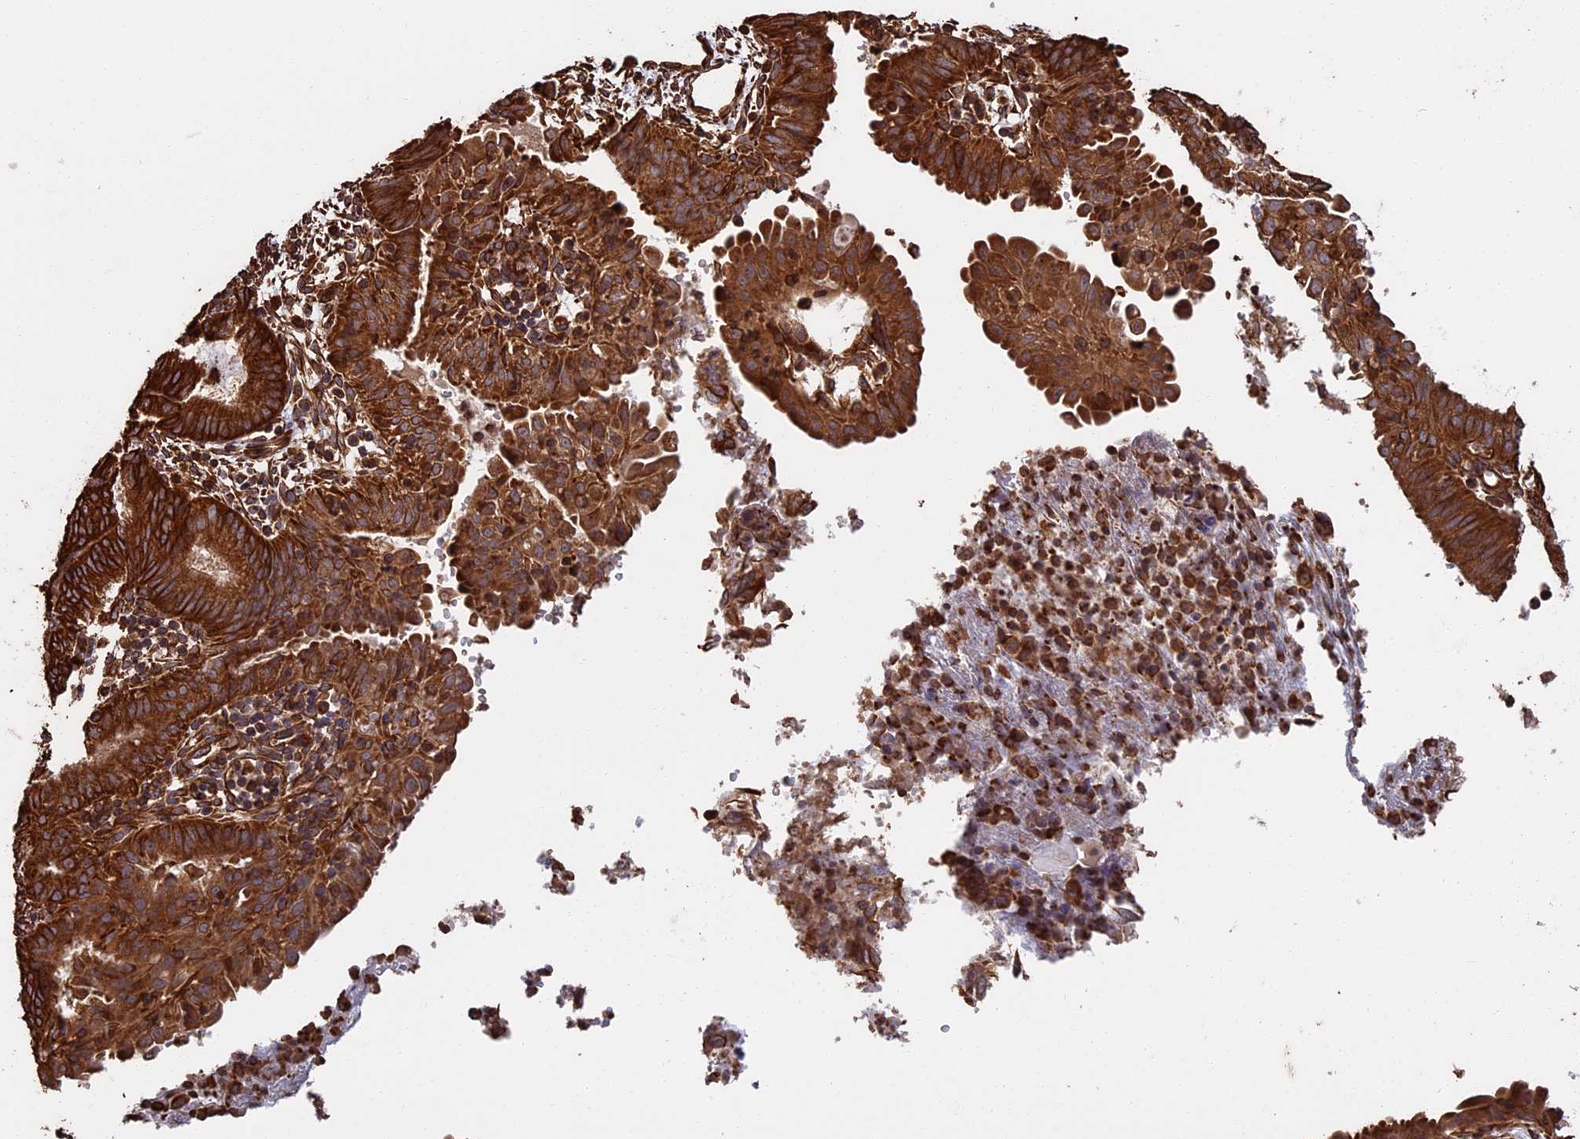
{"staining": {"intensity": "strong", "quantity": ">75%", "location": "cytoplasmic/membranous"}, "tissue": "endometrial cancer", "cell_type": "Tumor cells", "image_type": "cancer", "snomed": [{"axis": "morphology", "description": "Adenocarcinoma, NOS"}, {"axis": "topography", "description": "Endometrium"}], "caption": "This histopathology image exhibits endometrial adenocarcinoma stained with immunohistochemistry to label a protein in brown. The cytoplasmic/membranous of tumor cells show strong positivity for the protein. Nuclei are counter-stained blue.", "gene": "CCDC124", "patient": {"sex": "female", "age": 51}}